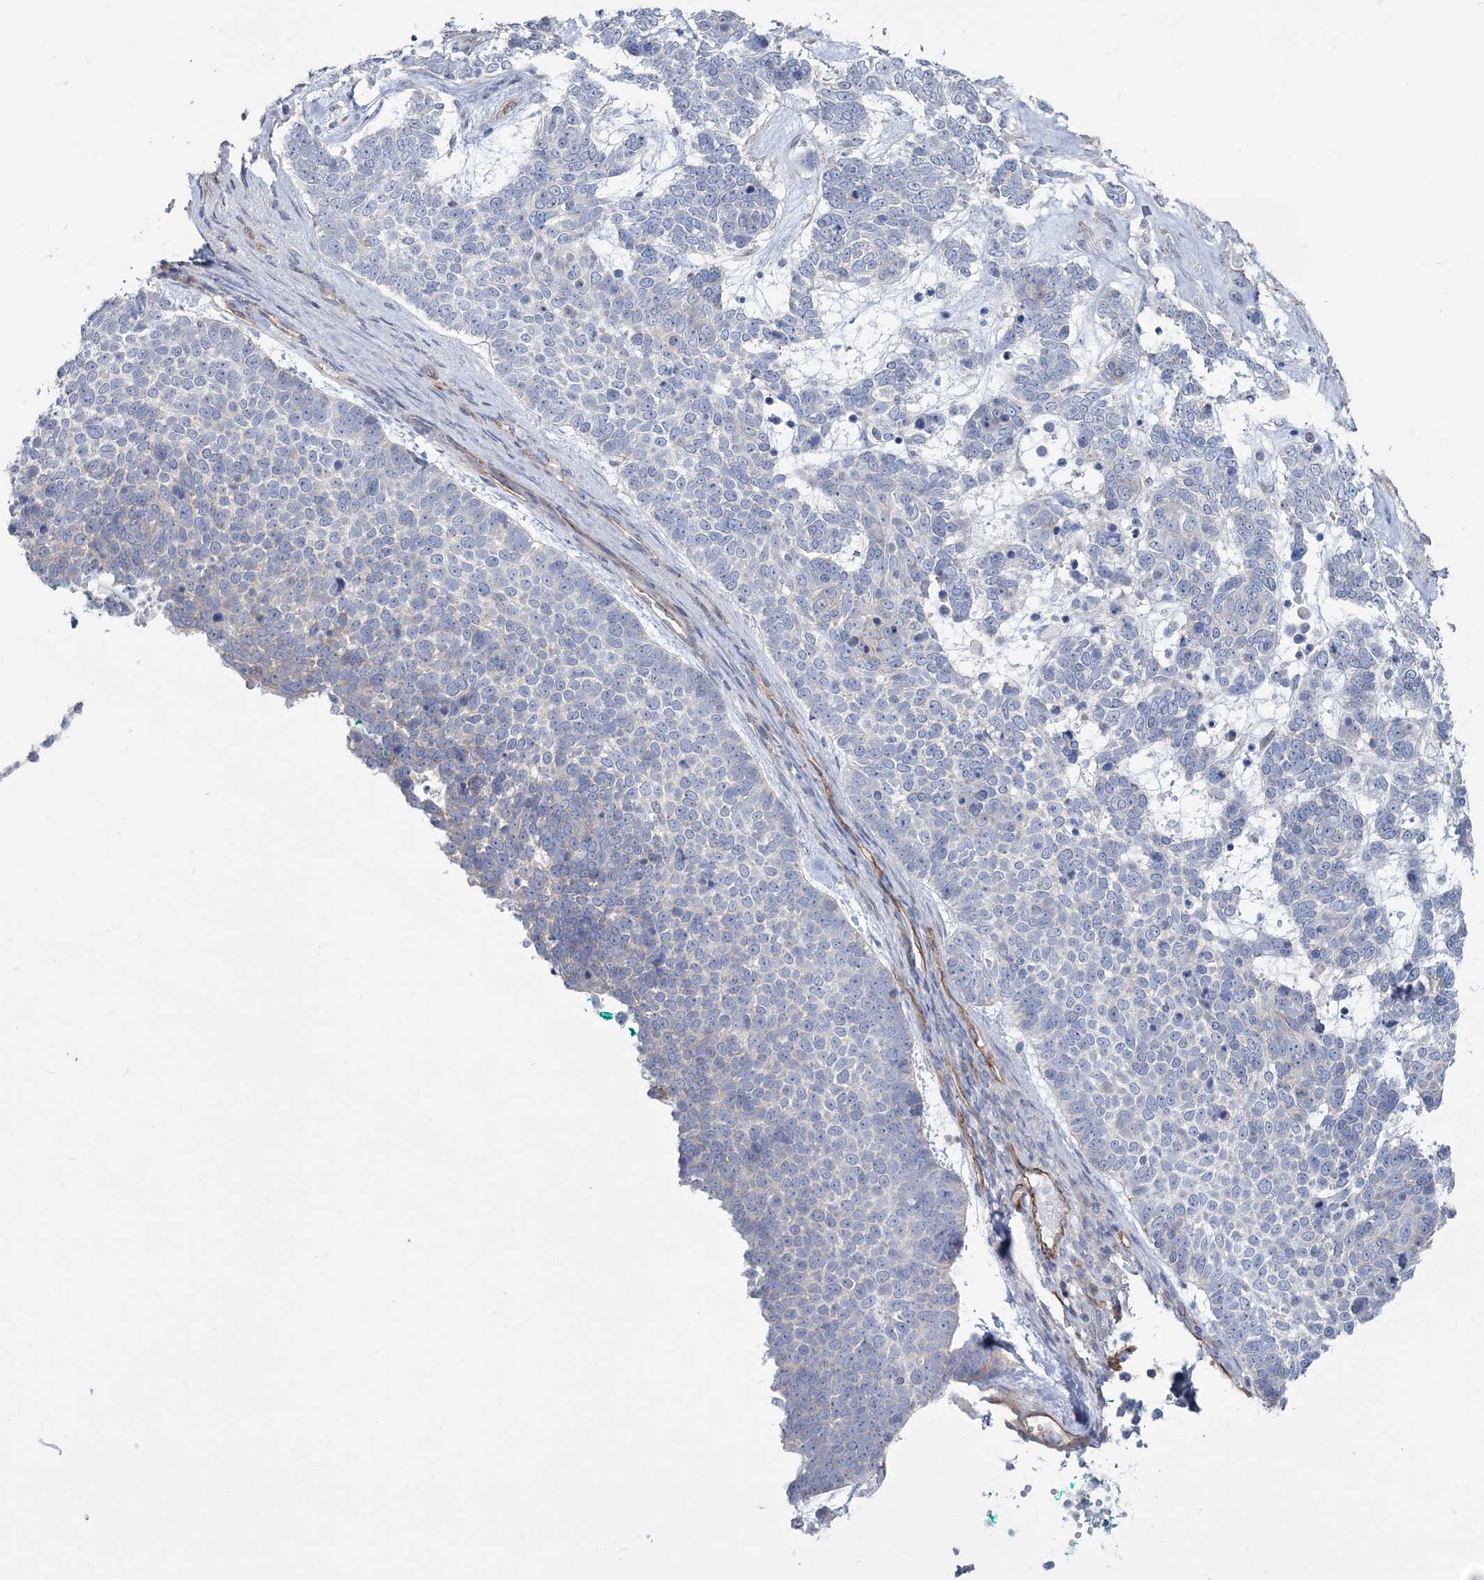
{"staining": {"intensity": "negative", "quantity": "none", "location": "none"}, "tissue": "skin cancer", "cell_type": "Tumor cells", "image_type": "cancer", "snomed": [{"axis": "morphology", "description": "Basal cell carcinoma"}, {"axis": "topography", "description": "Skin"}], "caption": "Tumor cells are negative for protein expression in human skin basal cell carcinoma.", "gene": "RAB11FIP5", "patient": {"sex": "female", "age": 81}}